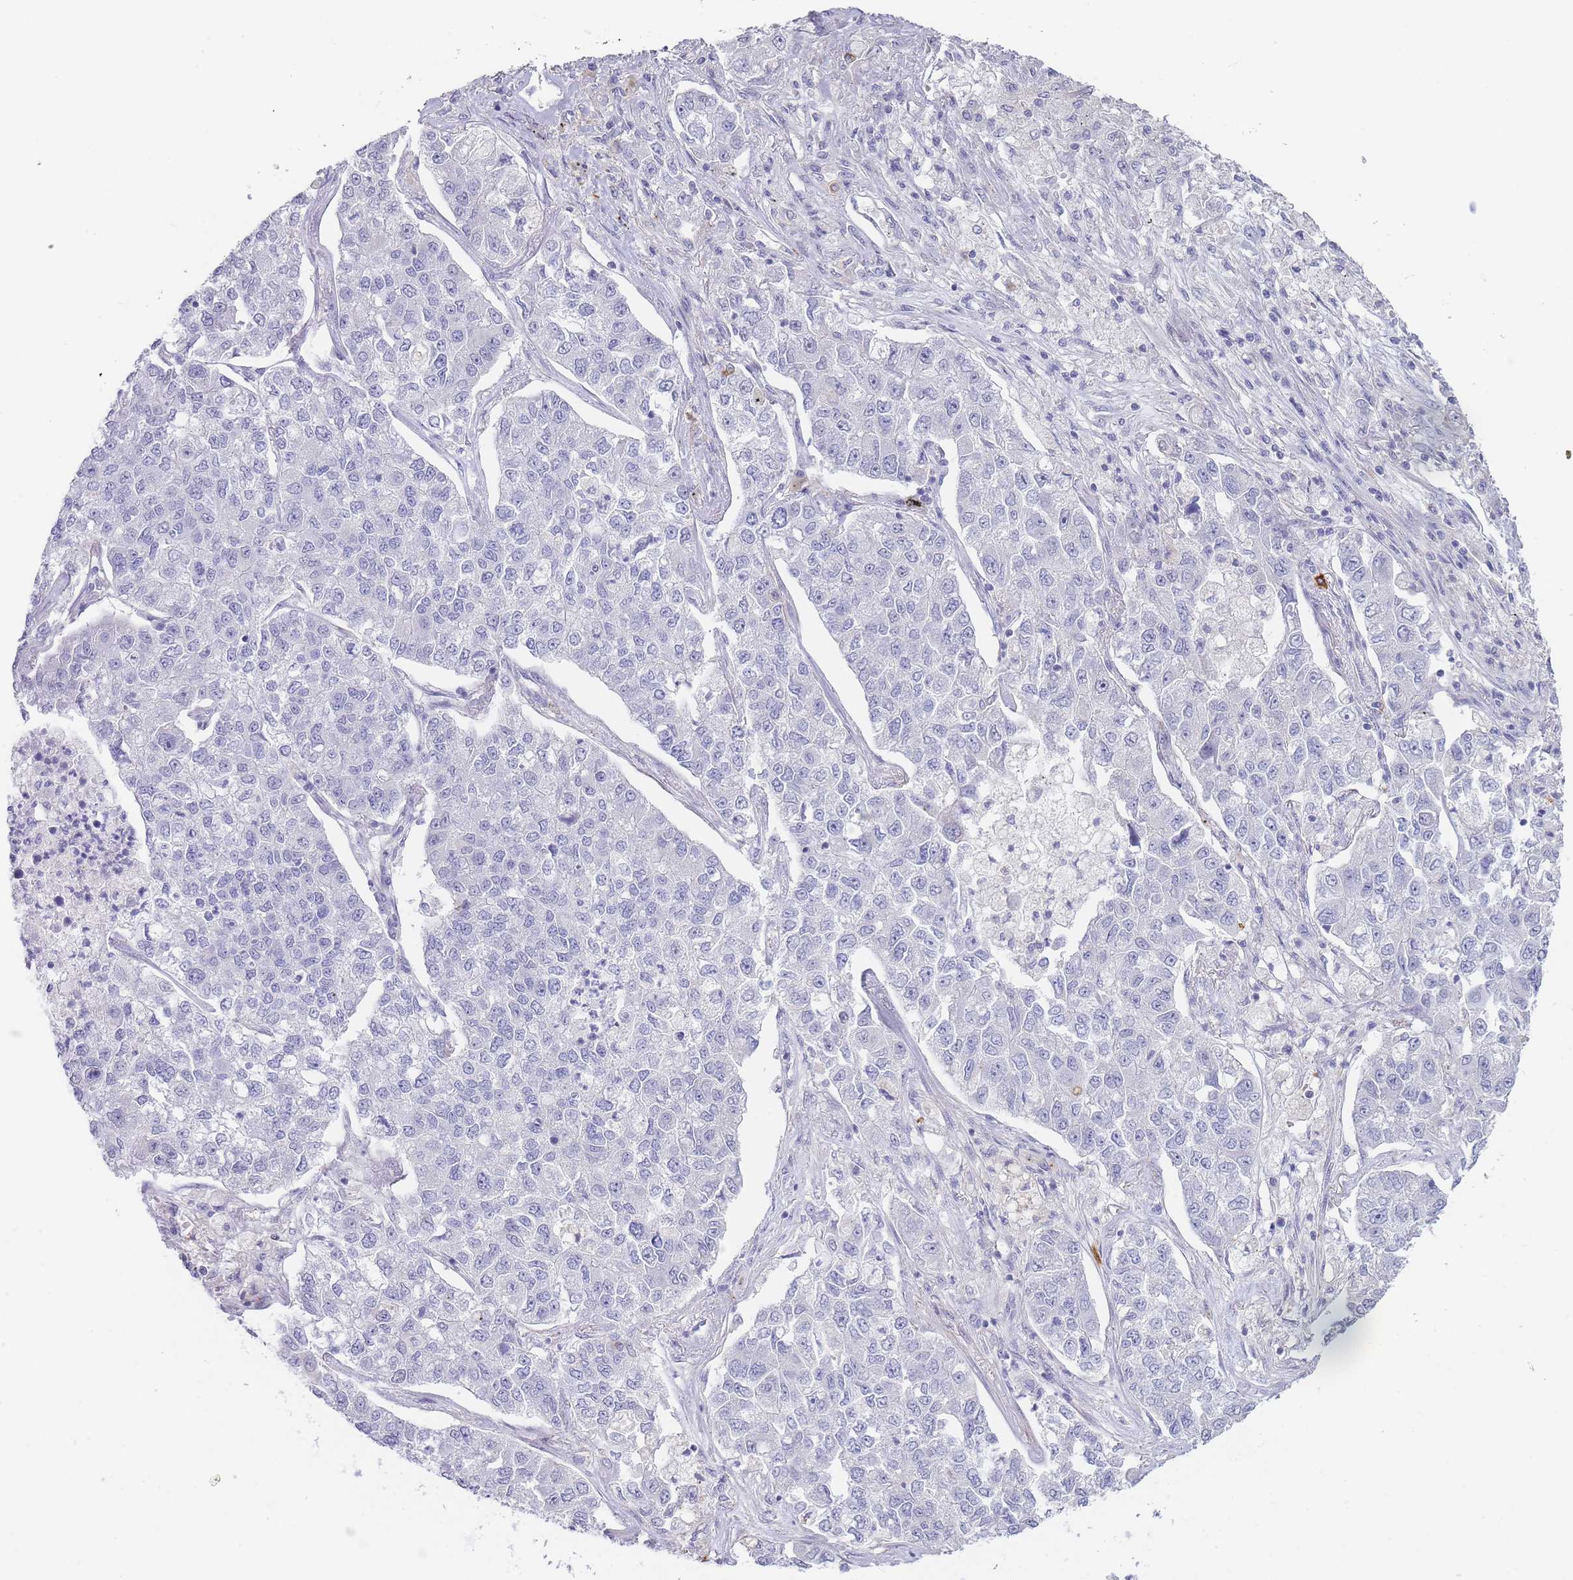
{"staining": {"intensity": "negative", "quantity": "none", "location": "none"}, "tissue": "lung cancer", "cell_type": "Tumor cells", "image_type": "cancer", "snomed": [{"axis": "morphology", "description": "Adenocarcinoma, NOS"}, {"axis": "topography", "description": "Lung"}], "caption": "Lung cancer (adenocarcinoma) stained for a protein using immunohistochemistry displays no staining tumor cells.", "gene": "ASAP3", "patient": {"sex": "male", "age": 49}}